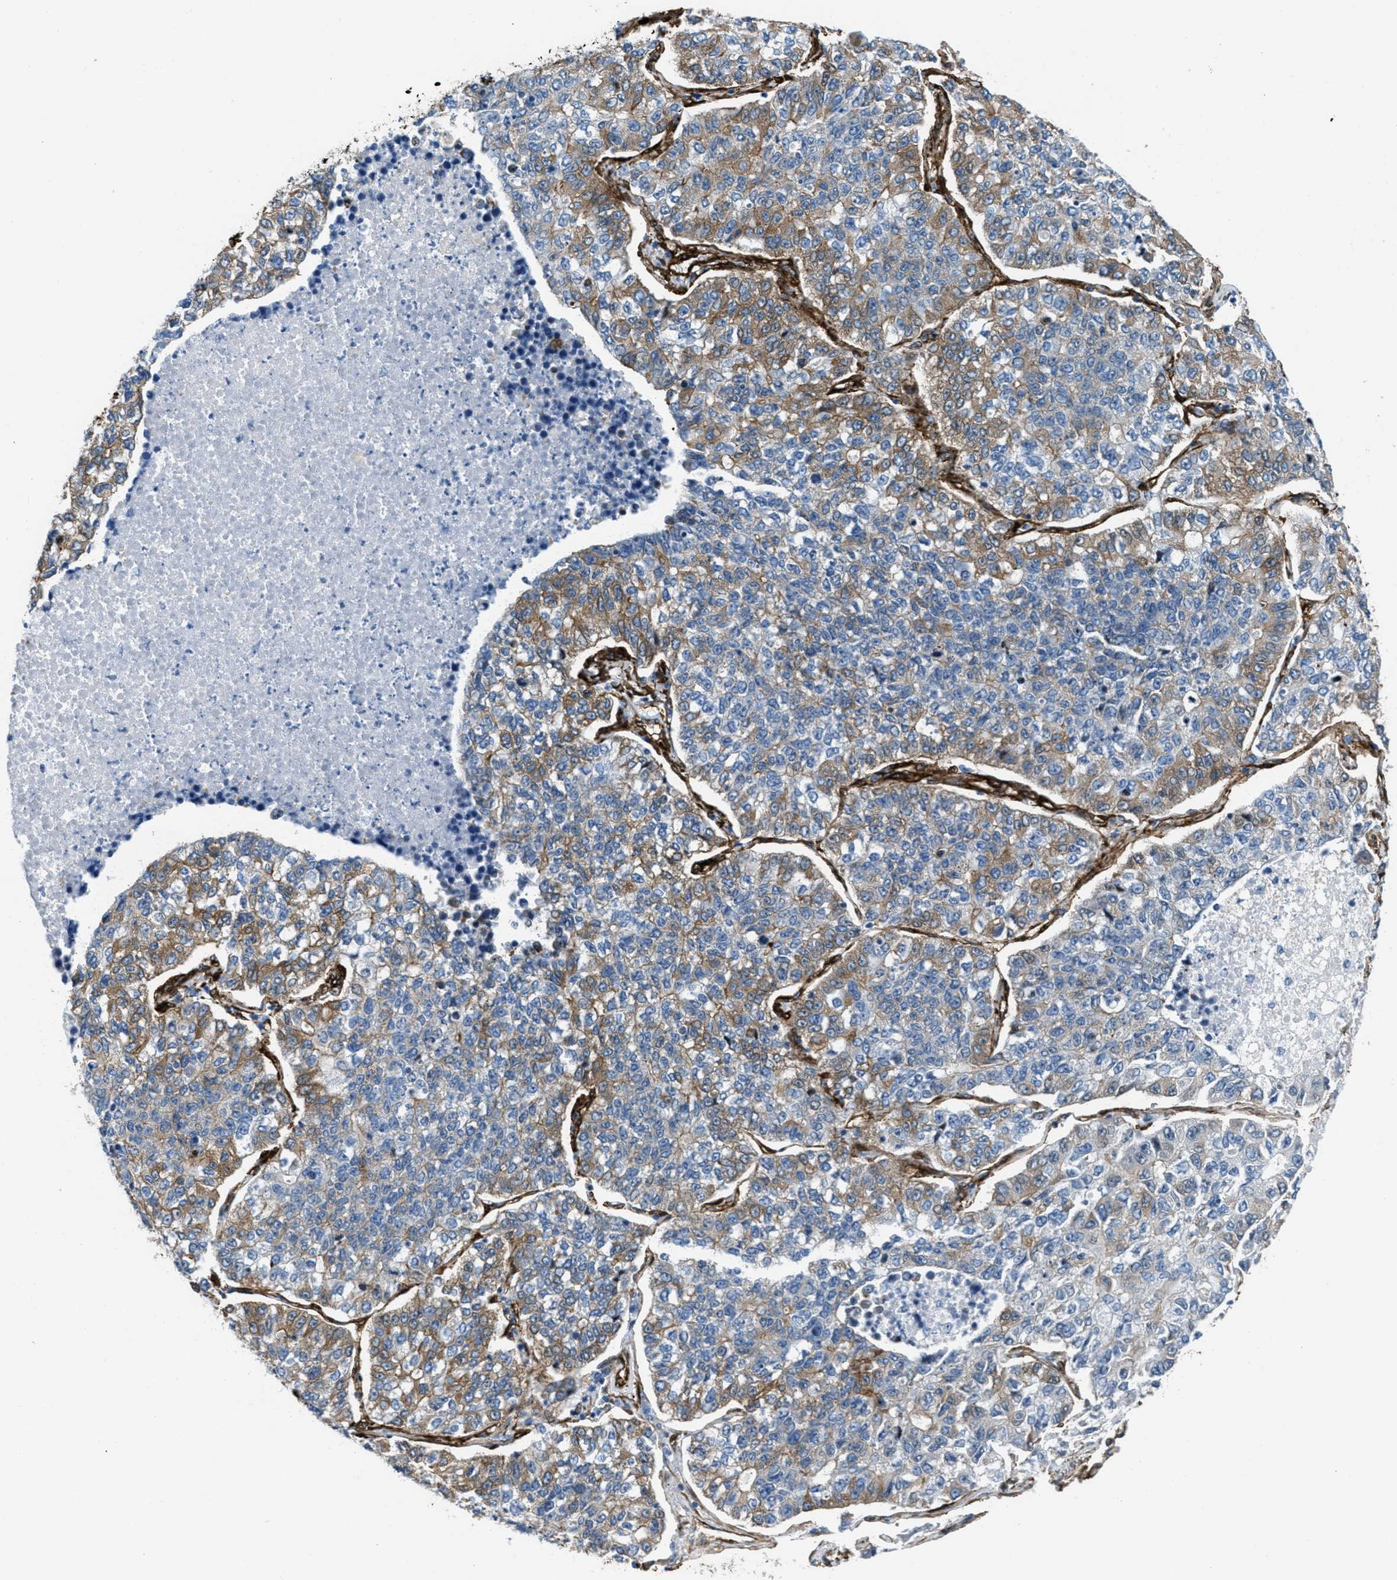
{"staining": {"intensity": "moderate", "quantity": "25%-75%", "location": "cytoplasmic/membranous"}, "tissue": "lung cancer", "cell_type": "Tumor cells", "image_type": "cancer", "snomed": [{"axis": "morphology", "description": "Adenocarcinoma, NOS"}, {"axis": "topography", "description": "Lung"}], "caption": "A medium amount of moderate cytoplasmic/membranous positivity is seen in about 25%-75% of tumor cells in lung cancer (adenocarcinoma) tissue. The staining was performed using DAB to visualize the protein expression in brown, while the nuclei were stained in blue with hematoxylin (Magnification: 20x).", "gene": "CALD1", "patient": {"sex": "male", "age": 49}}